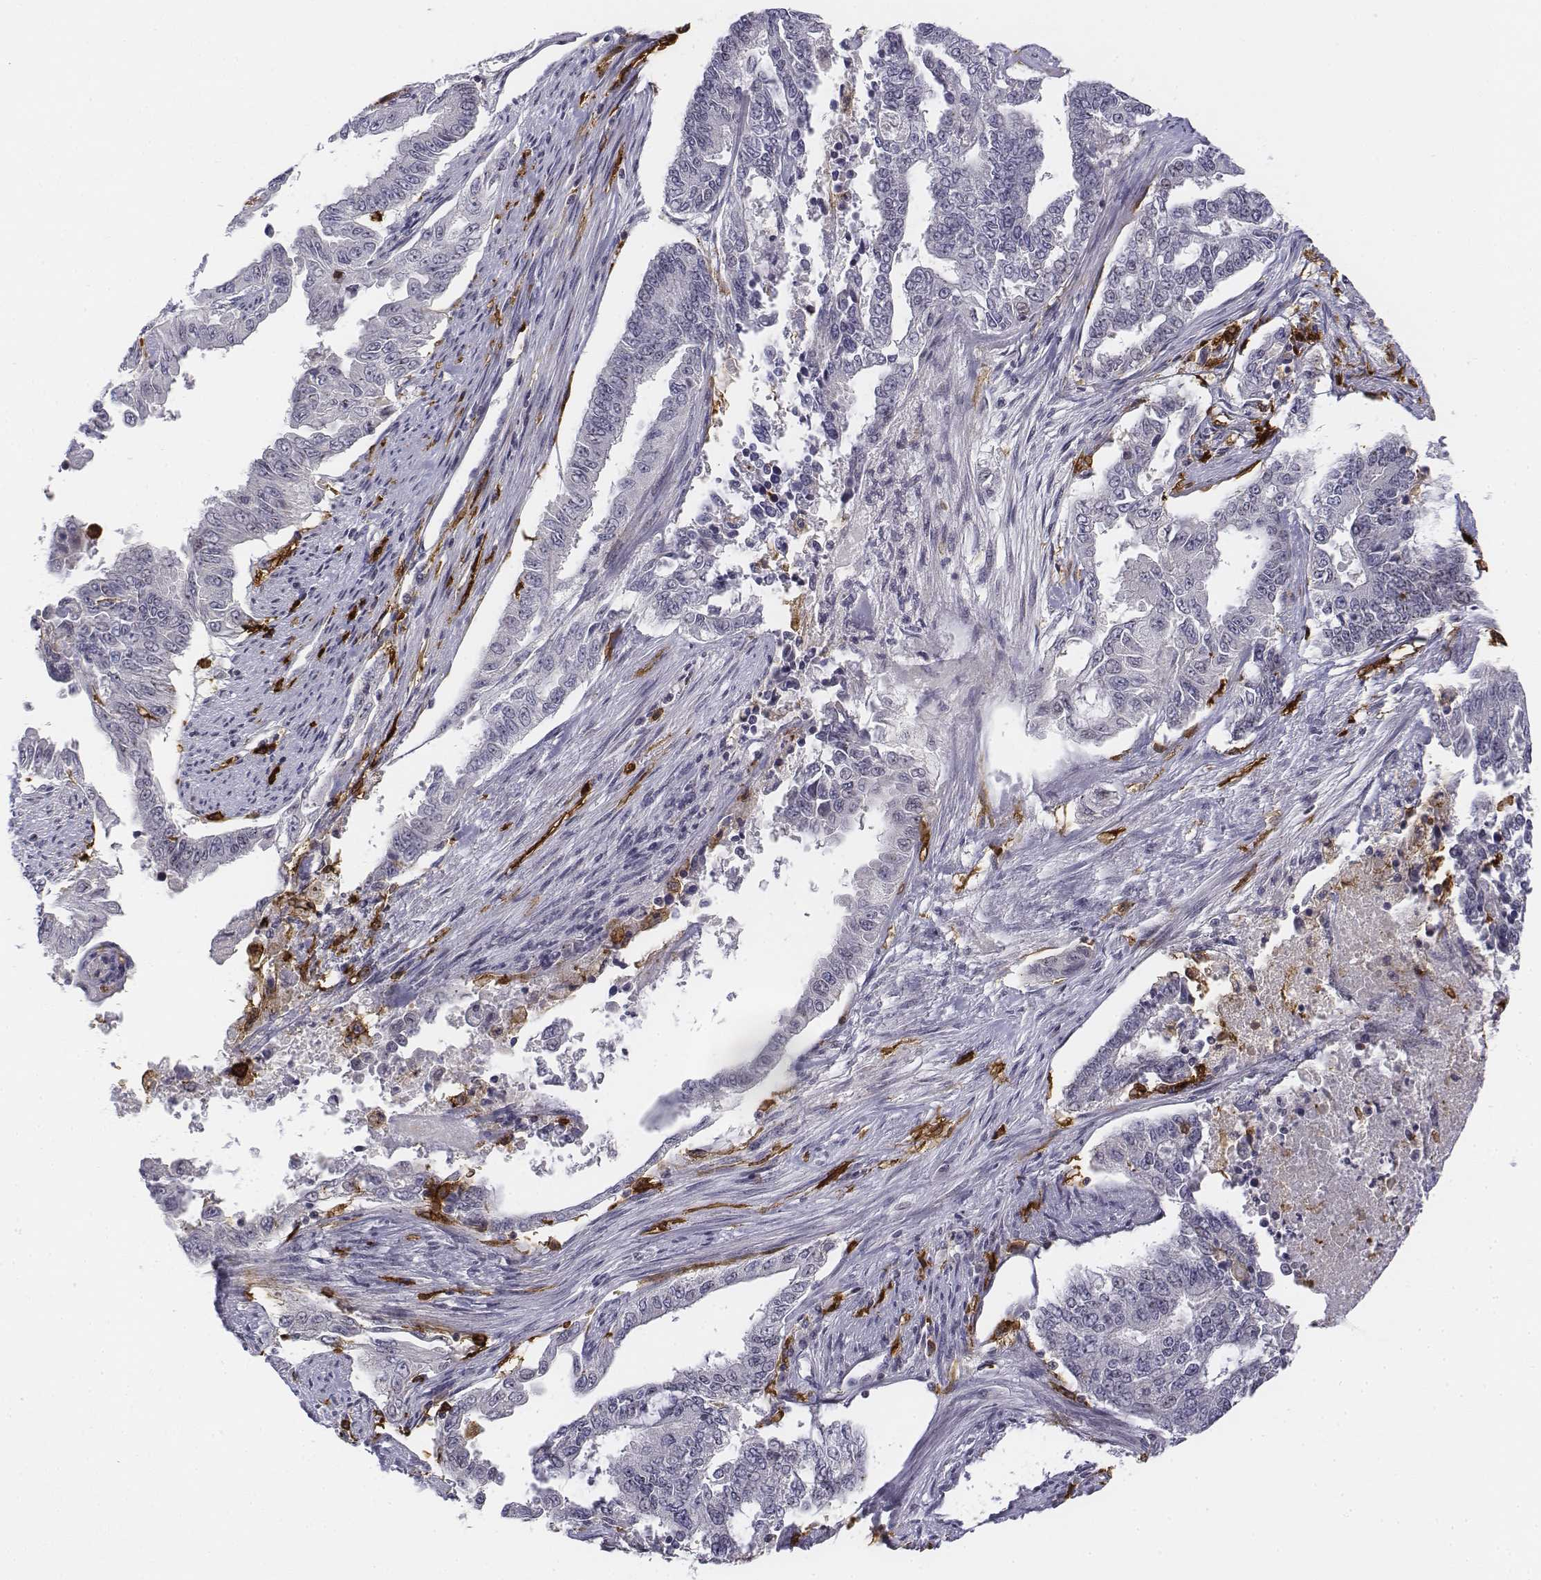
{"staining": {"intensity": "negative", "quantity": "none", "location": "none"}, "tissue": "endometrial cancer", "cell_type": "Tumor cells", "image_type": "cancer", "snomed": [{"axis": "morphology", "description": "Adenocarcinoma, NOS"}, {"axis": "topography", "description": "Uterus"}], "caption": "Tumor cells show no significant protein staining in adenocarcinoma (endometrial). The staining was performed using DAB (3,3'-diaminobenzidine) to visualize the protein expression in brown, while the nuclei were stained in blue with hematoxylin (Magnification: 20x).", "gene": "CD14", "patient": {"sex": "female", "age": 59}}